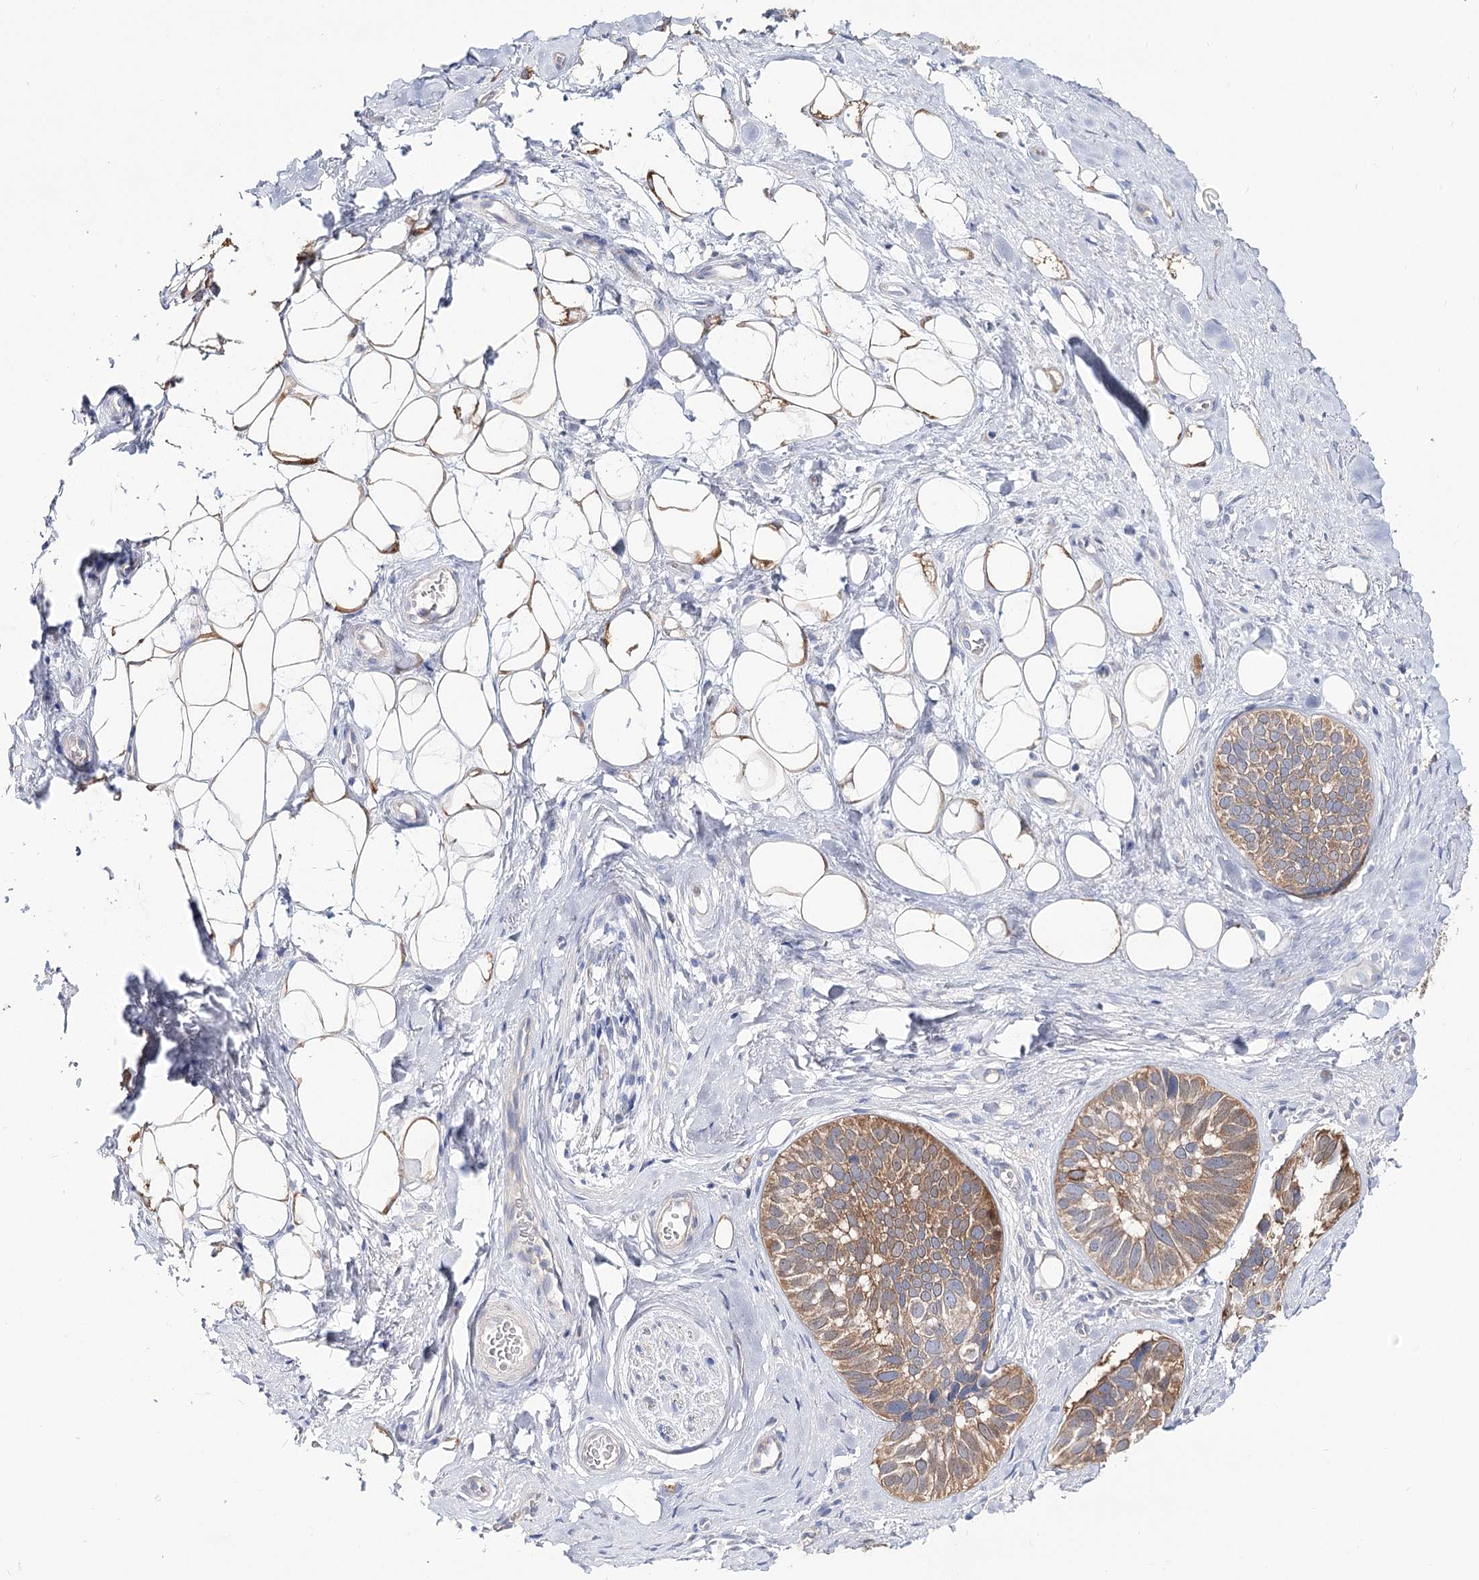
{"staining": {"intensity": "moderate", "quantity": ">75%", "location": "cytoplasmic/membranous"}, "tissue": "skin cancer", "cell_type": "Tumor cells", "image_type": "cancer", "snomed": [{"axis": "morphology", "description": "Basal cell carcinoma"}, {"axis": "topography", "description": "Skin"}], "caption": "Tumor cells exhibit medium levels of moderate cytoplasmic/membranous staining in about >75% of cells in skin basal cell carcinoma. (Brightfield microscopy of DAB IHC at high magnification).", "gene": "UGP2", "patient": {"sex": "male", "age": 62}}